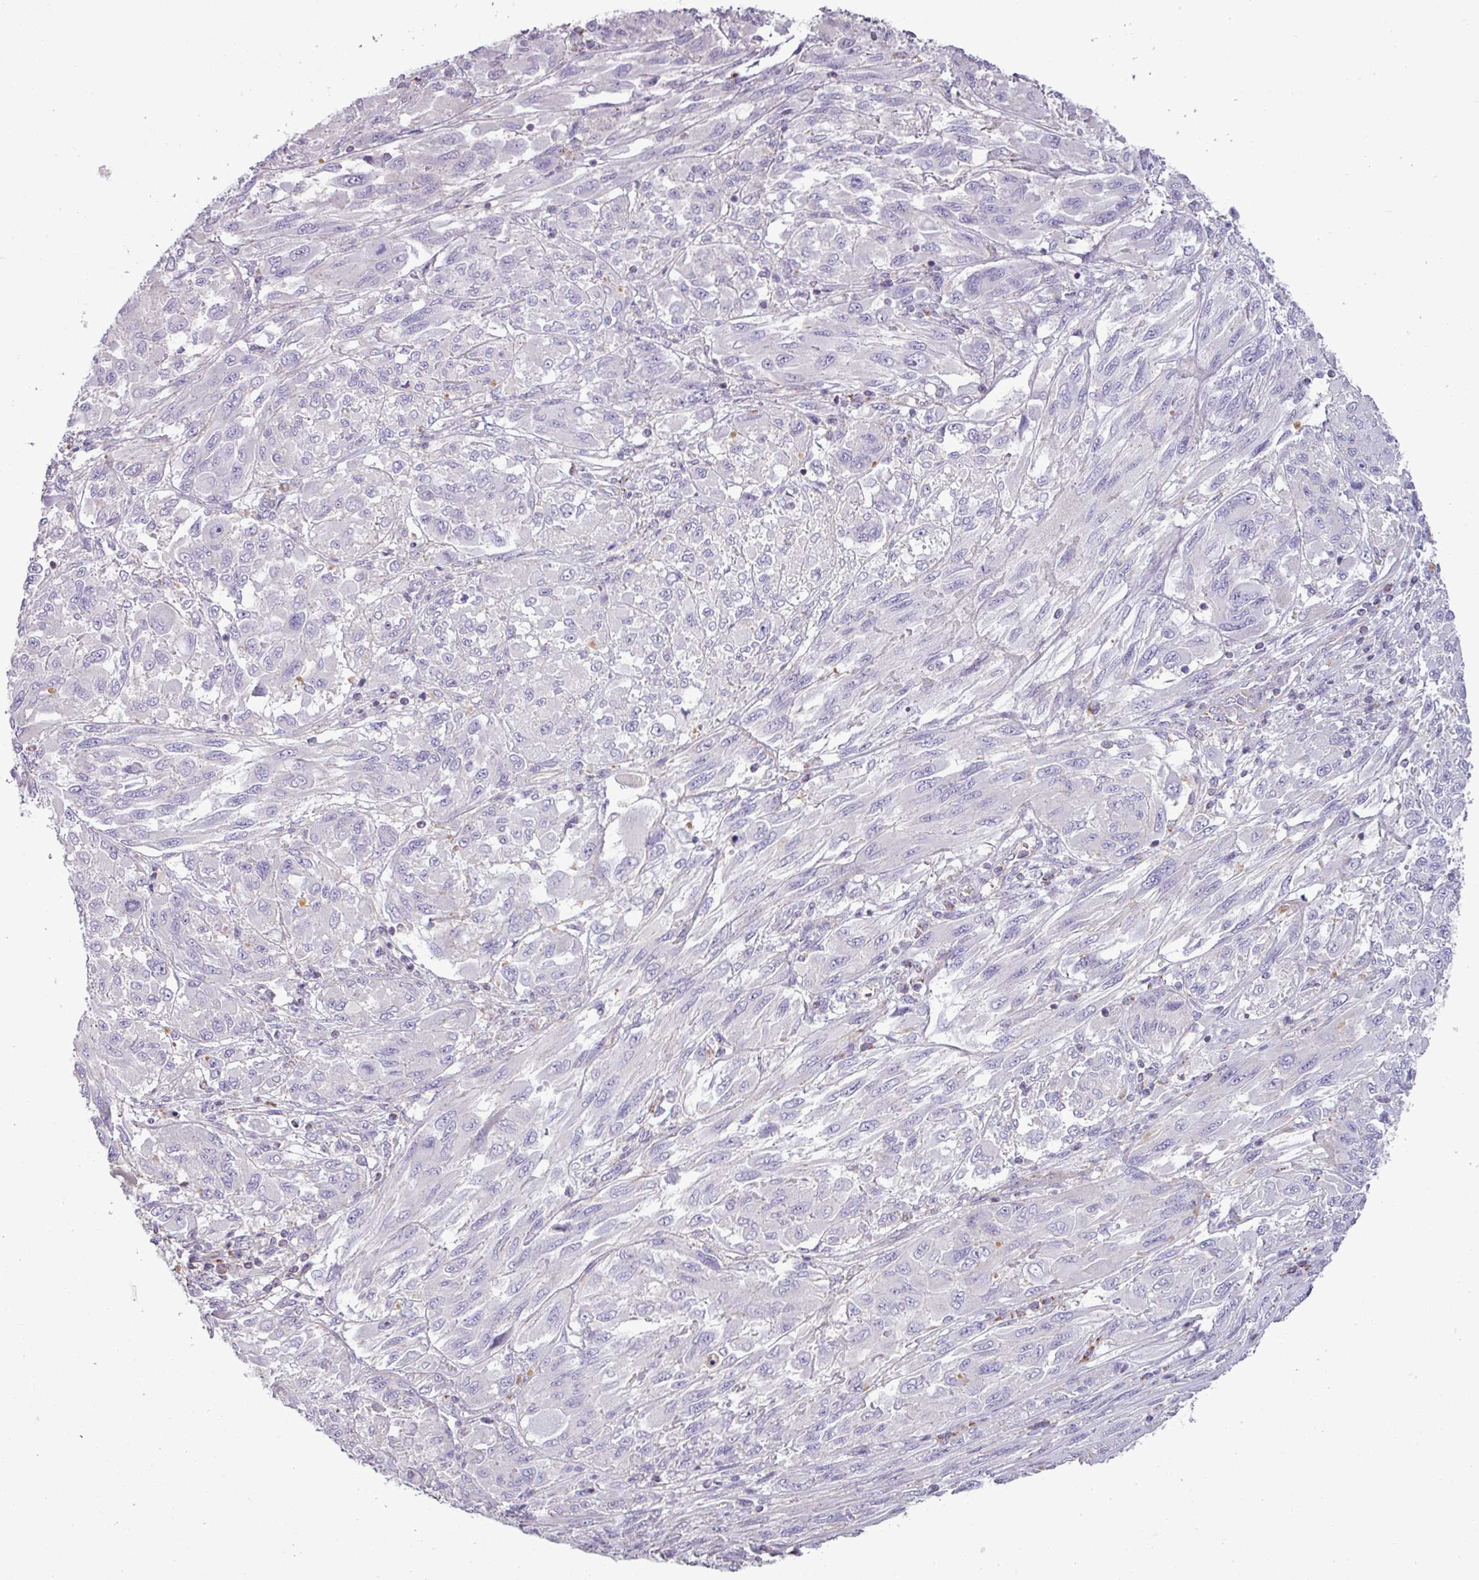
{"staining": {"intensity": "negative", "quantity": "none", "location": "none"}, "tissue": "melanoma", "cell_type": "Tumor cells", "image_type": "cancer", "snomed": [{"axis": "morphology", "description": "Malignant melanoma, NOS"}, {"axis": "topography", "description": "Skin"}], "caption": "This image is of malignant melanoma stained with immunohistochemistry to label a protein in brown with the nuclei are counter-stained blue. There is no expression in tumor cells.", "gene": "BTN2A2", "patient": {"sex": "female", "age": 91}}